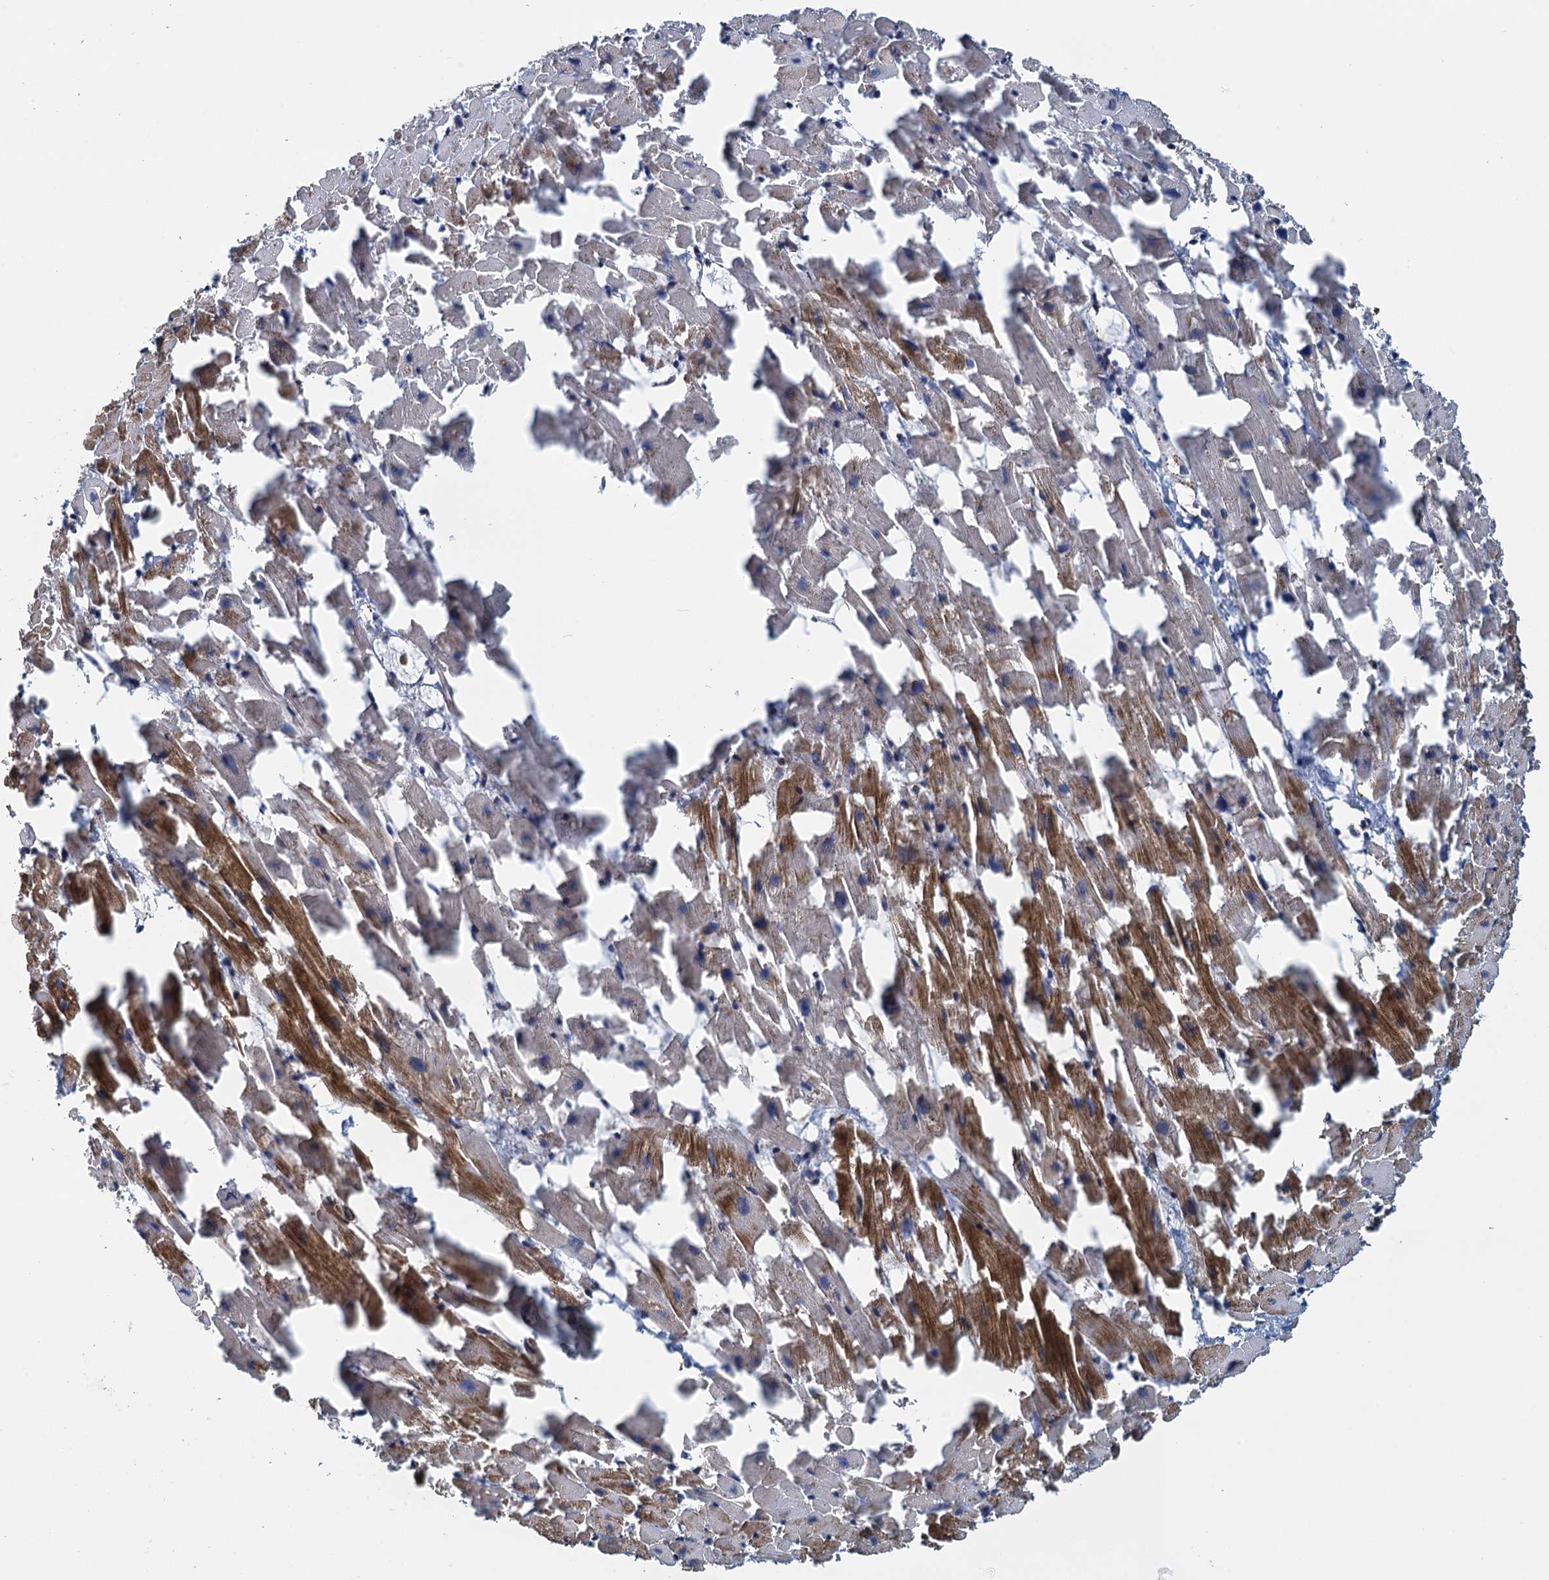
{"staining": {"intensity": "moderate", "quantity": ">75%", "location": "cytoplasmic/membranous"}, "tissue": "heart muscle", "cell_type": "Cardiomyocytes", "image_type": "normal", "snomed": [{"axis": "morphology", "description": "Normal tissue, NOS"}, {"axis": "topography", "description": "Heart"}], "caption": "Heart muscle stained with DAB immunohistochemistry reveals medium levels of moderate cytoplasmic/membranous expression in approximately >75% of cardiomyocytes.", "gene": "PROSER2", "patient": {"sex": "female", "age": 64}}